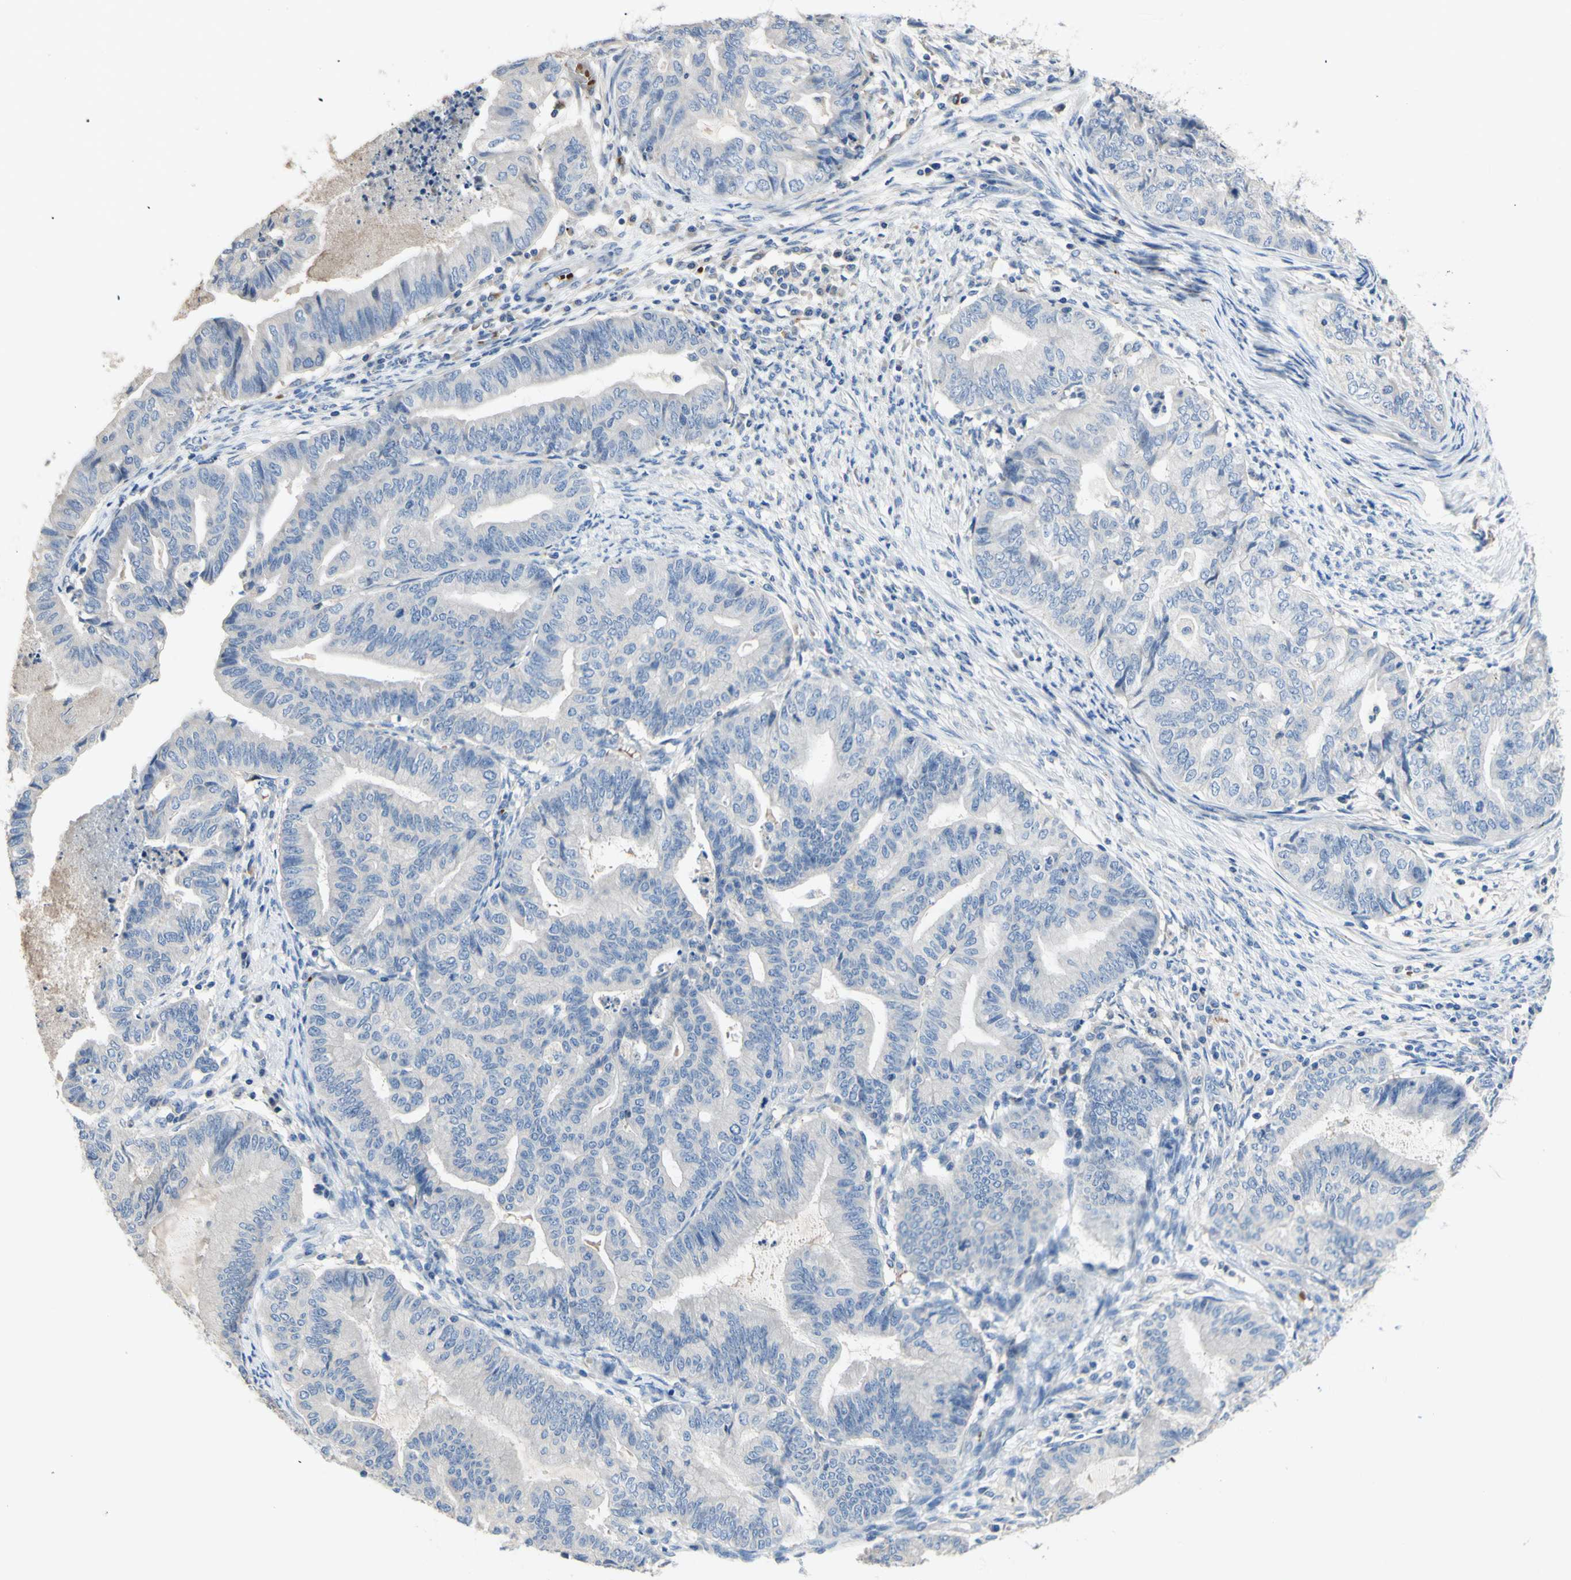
{"staining": {"intensity": "negative", "quantity": "none", "location": "none"}, "tissue": "endometrial cancer", "cell_type": "Tumor cells", "image_type": "cancer", "snomed": [{"axis": "morphology", "description": "Adenocarcinoma, NOS"}, {"axis": "topography", "description": "Endometrium"}], "caption": "Immunohistochemistry of endometrial adenocarcinoma shows no positivity in tumor cells.", "gene": "CDON", "patient": {"sex": "female", "age": 79}}